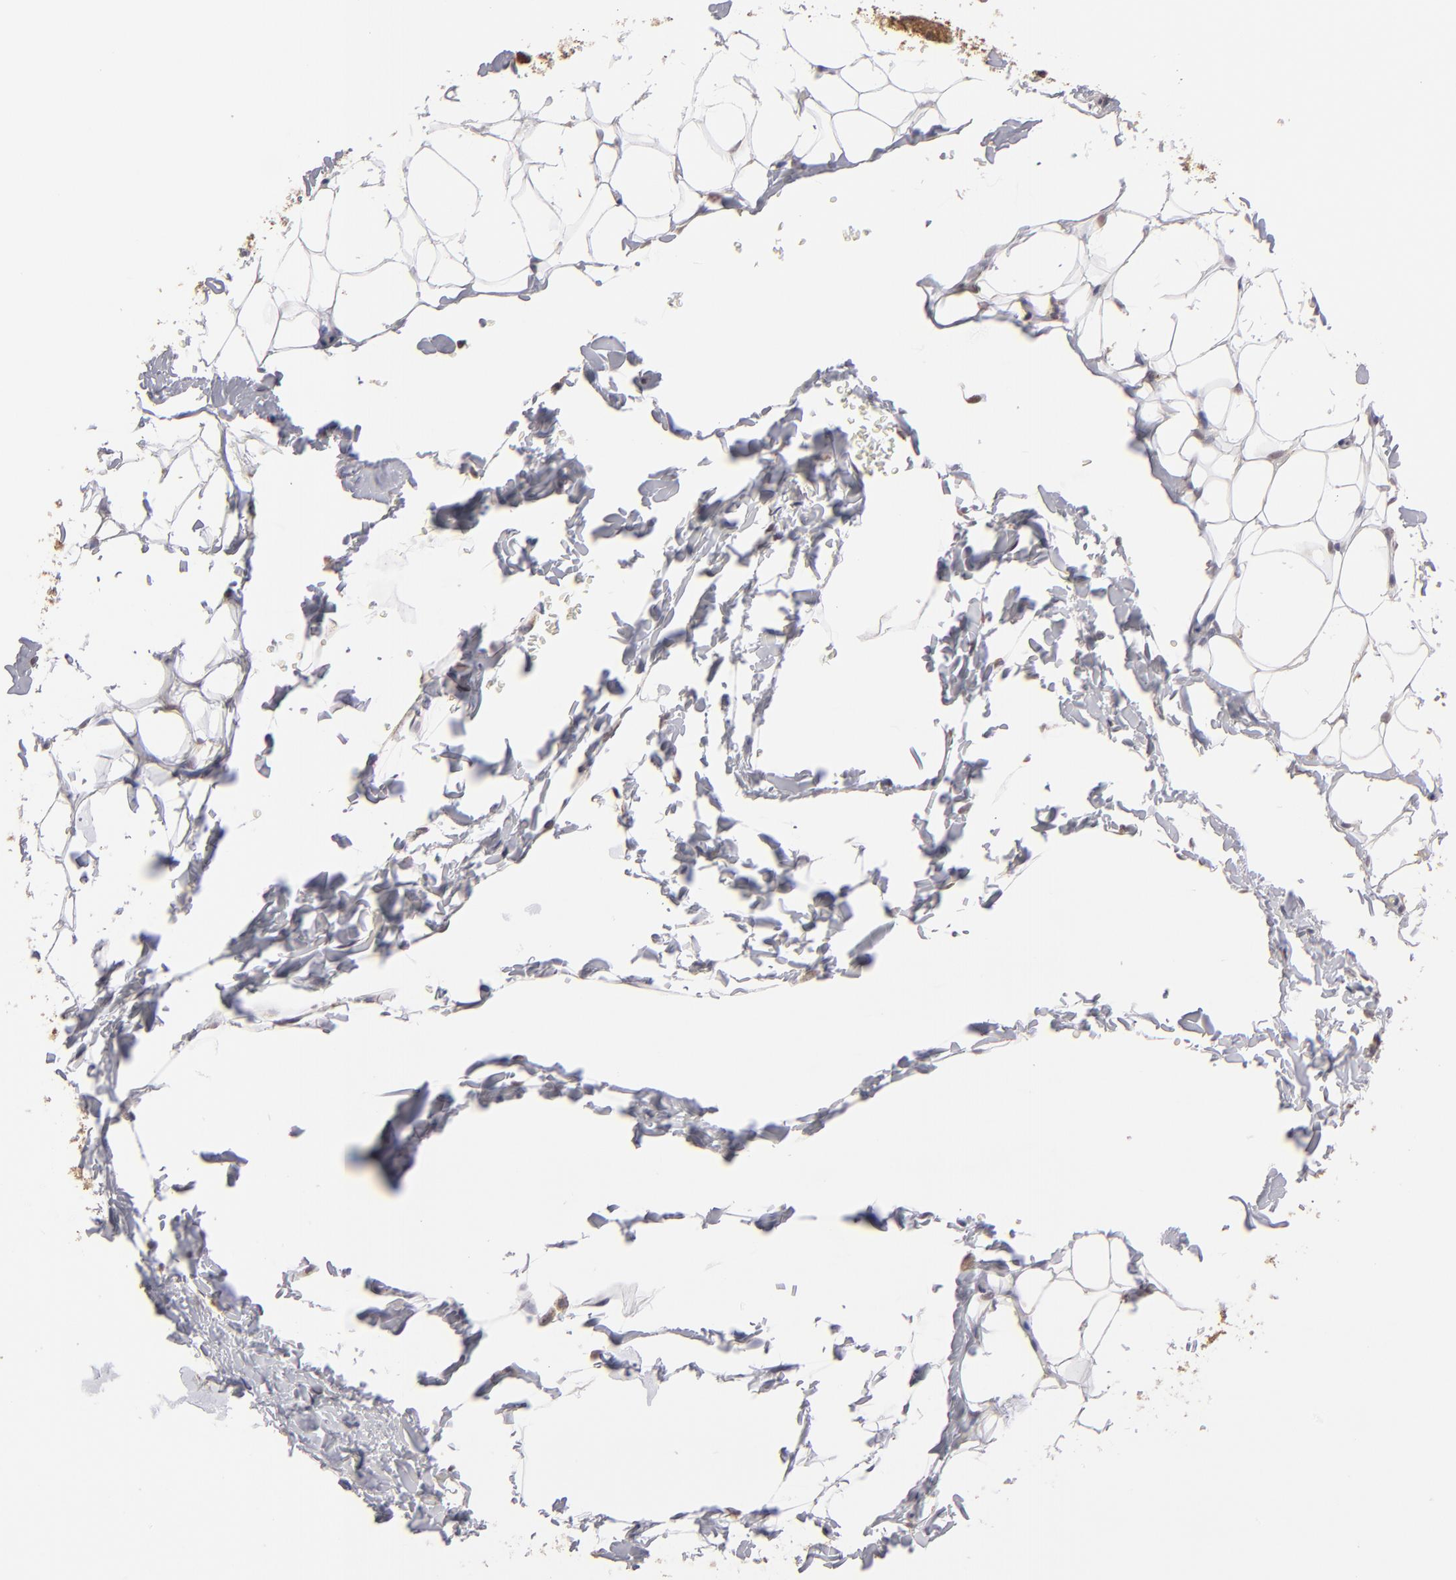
{"staining": {"intensity": "negative", "quantity": "none", "location": "none"}, "tissue": "adipose tissue", "cell_type": "Adipocytes", "image_type": "normal", "snomed": [{"axis": "morphology", "description": "Normal tissue, NOS"}, {"axis": "topography", "description": "Soft tissue"}], "caption": "Image shows no significant protein expression in adipocytes of normal adipose tissue. (DAB IHC with hematoxylin counter stain).", "gene": "SLC15A1", "patient": {"sex": "male", "age": 26}}